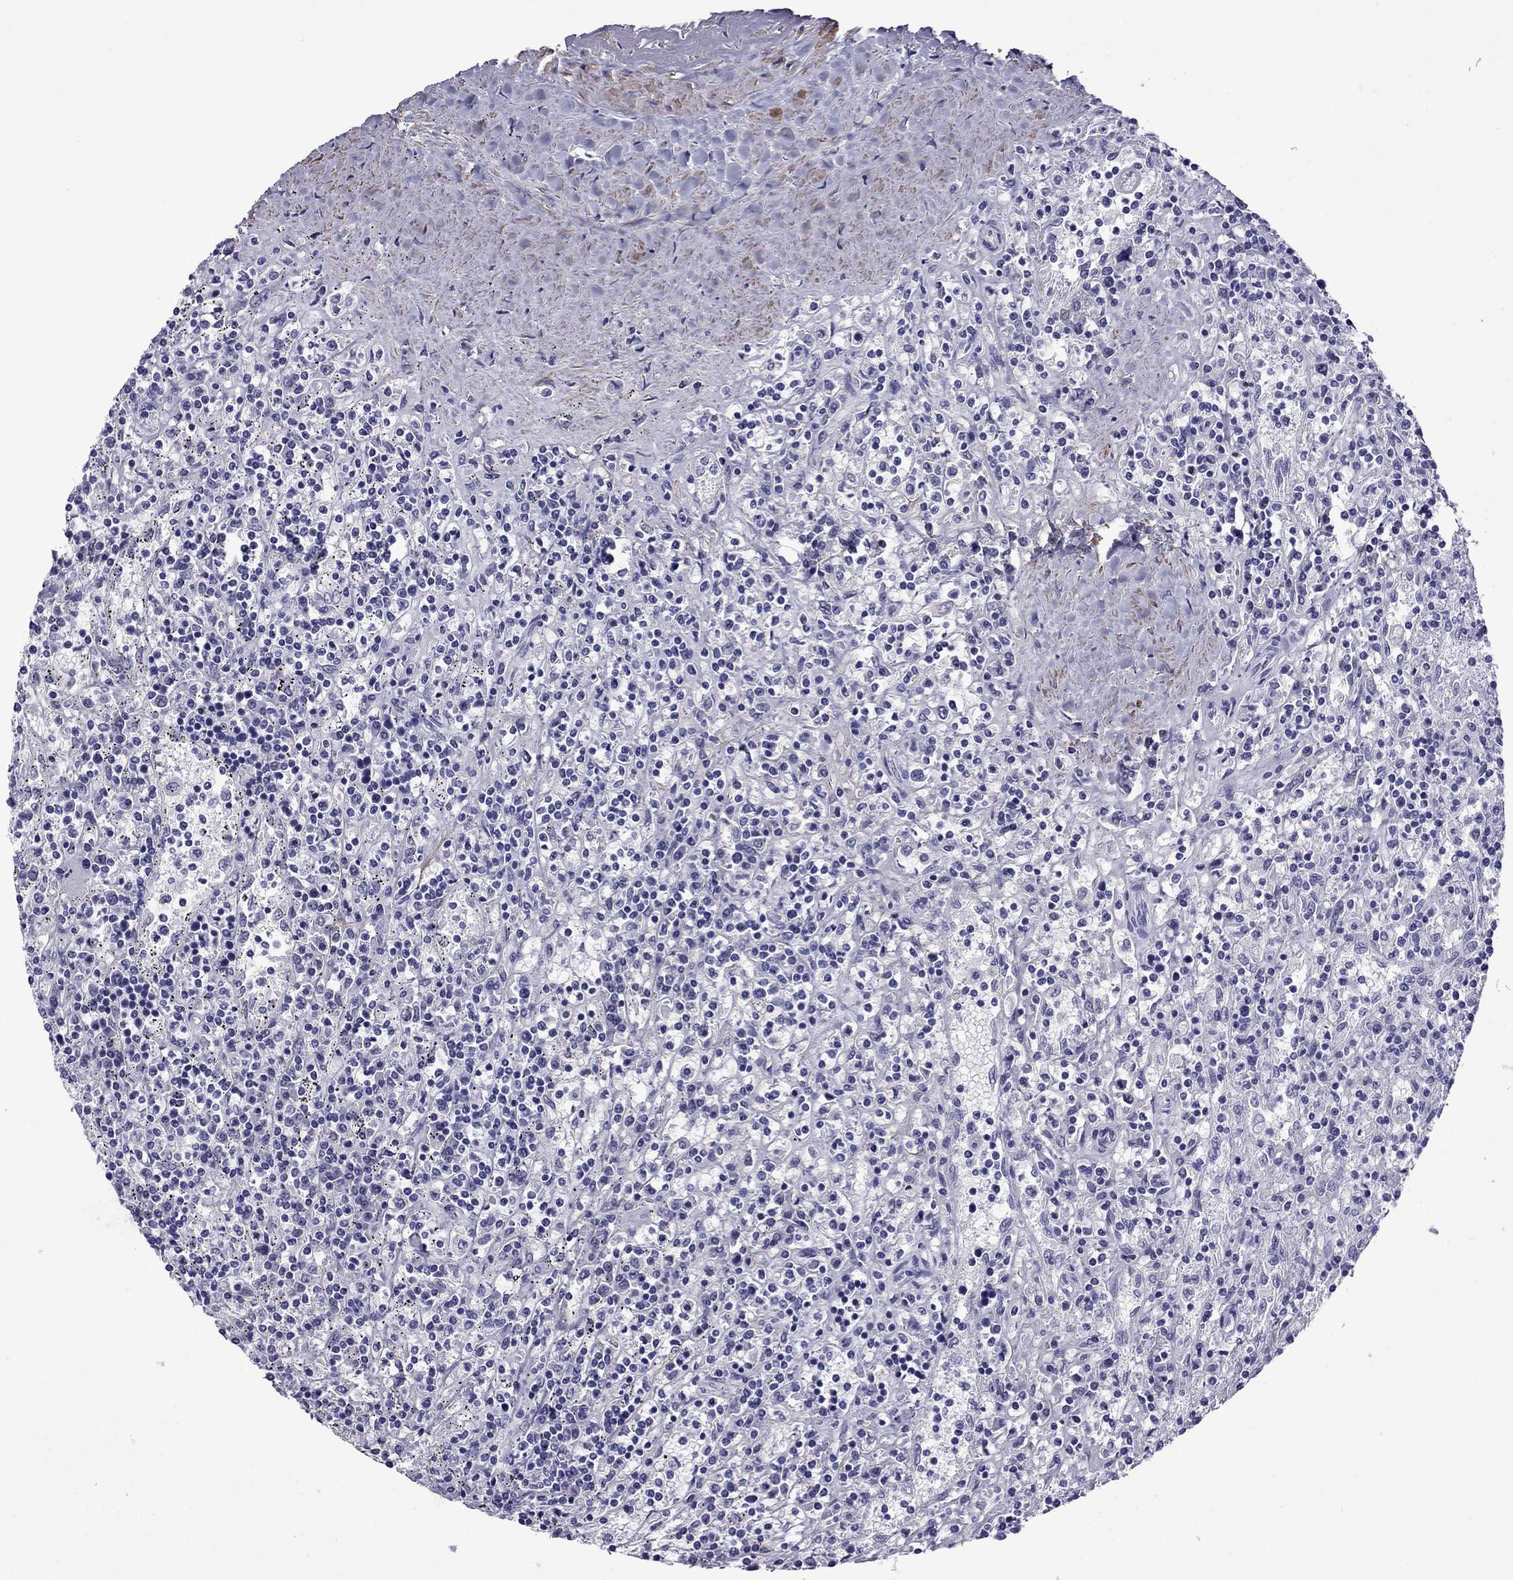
{"staining": {"intensity": "negative", "quantity": "none", "location": "none"}, "tissue": "lymphoma", "cell_type": "Tumor cells", "image_type": "cancer", "snomed": [{"axis": "morphology", "description": "Malignant lymphoma, non-Hodgkin's type, Low grade"}, {"axis": "topography", "description": "Spleen"}], "caption": "A high-resolution histopathology image shows immunohistochemistry (IHC) staining of lymphoma, which demonstrates no significant positivity in tumor cells.", "gene": "CHRNA5", "patient": {"sex": "male", "age": 62}}